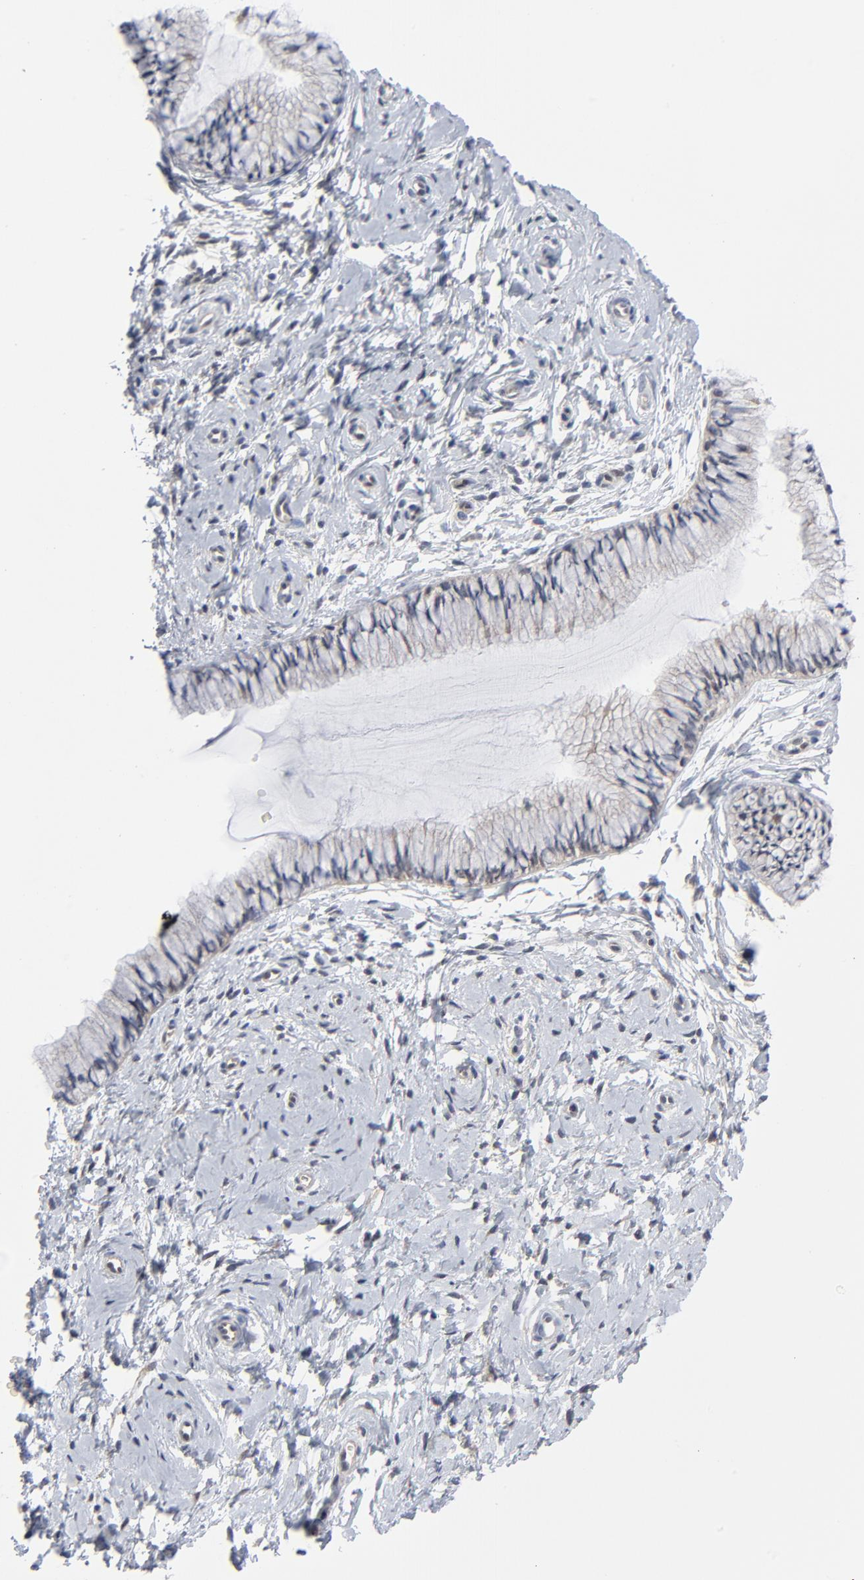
{"staining": {"intensity": "weak", "quantity": ">75%", "location": "cytoplasmic/membranous"}, "tissue": "cervix", "cell_type": "Glandular cells", "image_type": "normal", "snomed": [{"axis": "morphology", "description": "Normal tissue, NOS"}, {"axis": "topography", "description": "Cervix"}], "caption": "Cervix stained for a protein shows weak cytoplasmic/membranous positivity in glandular cells. (IHC, brightfield microscopy, high magnification).", "gene": "RPS6KB1", "patient": {"sex": "female", "age": 46}}